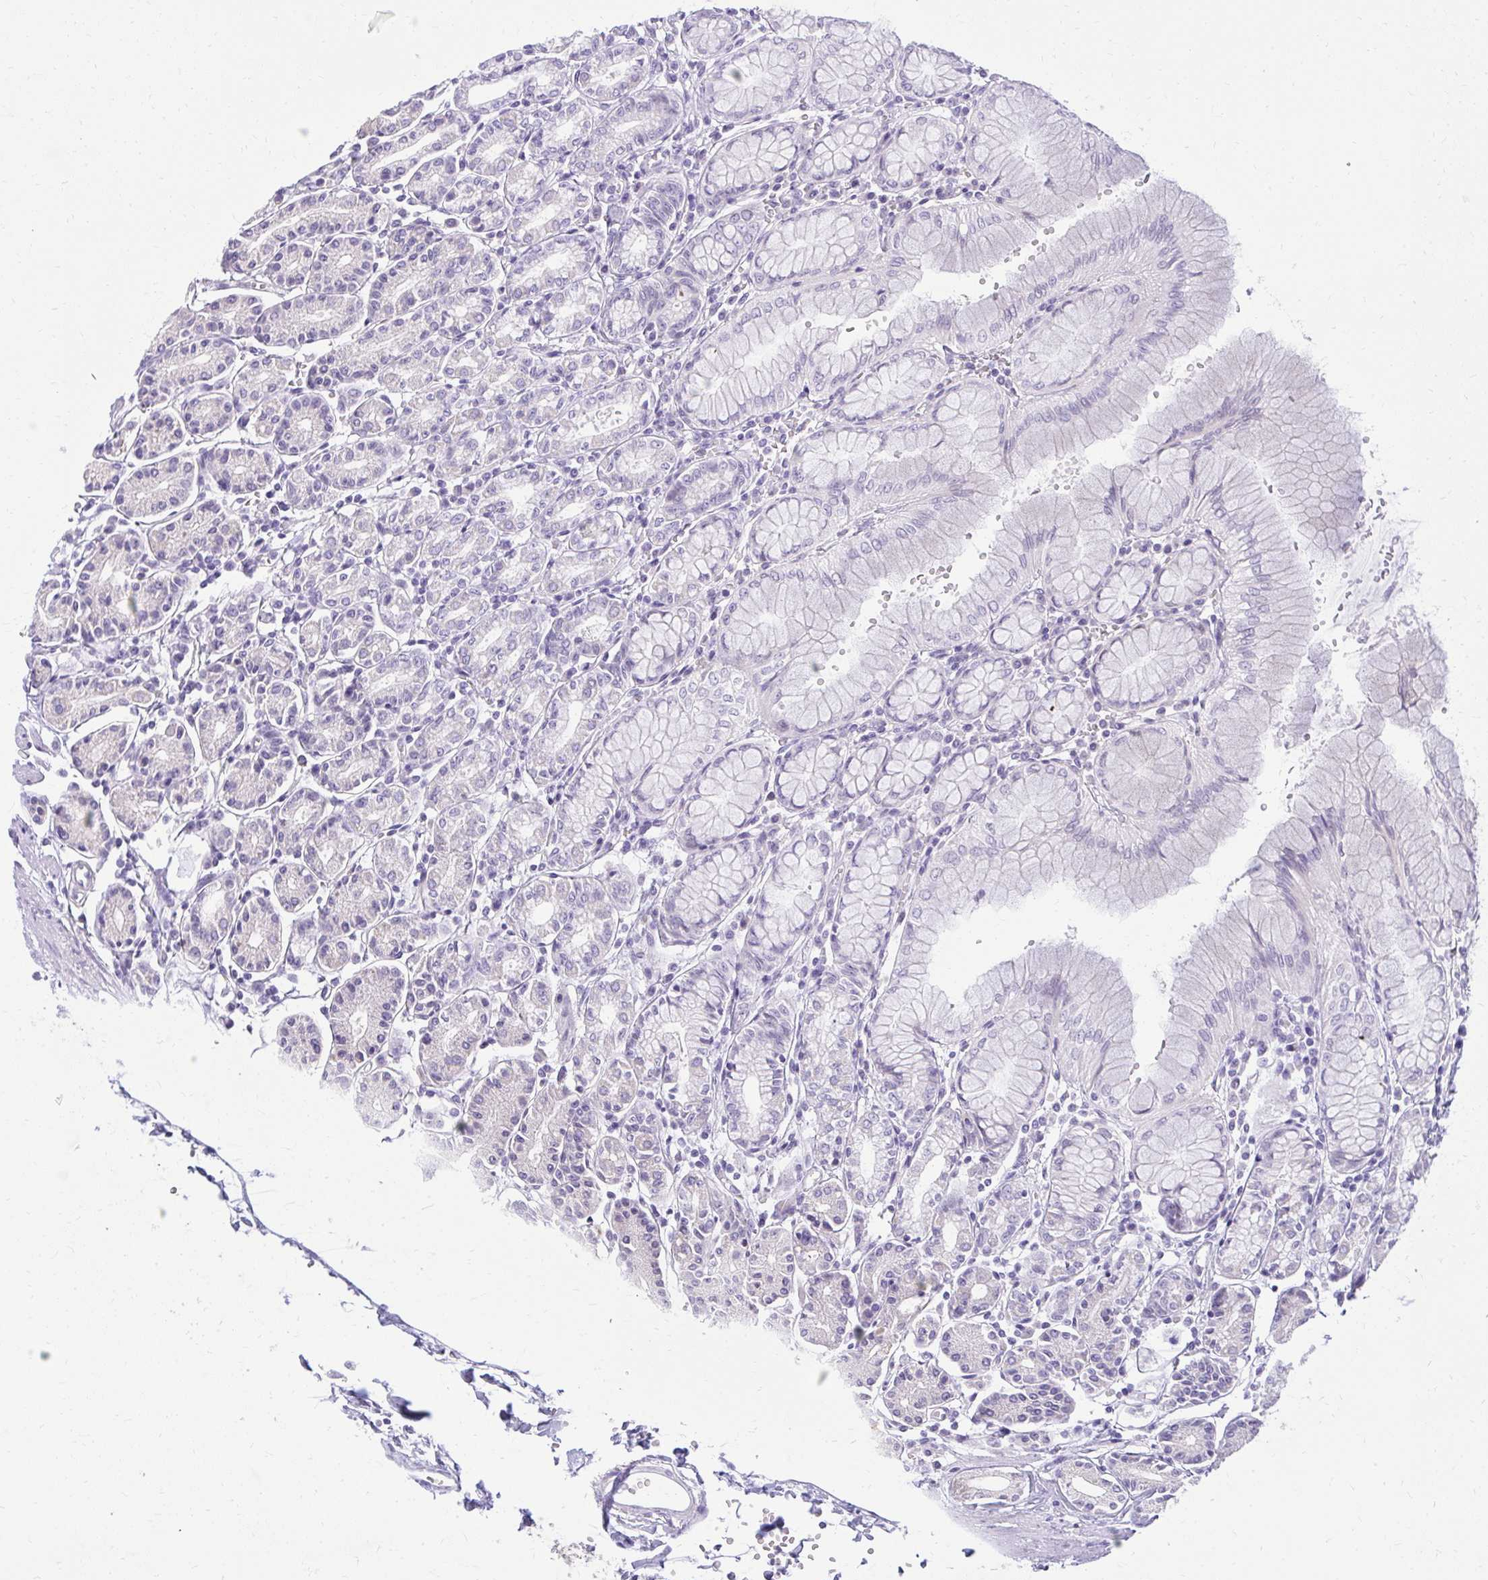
{"staining": {"intensity": "negative", "quantity": "none", "location": "none"}, "tissue": "stomach", "cell_type": "Glandular cells", "image_type": "normal", "snomed": [{"axis": "morphology", "description": "Normal tissue, NOS"}, {"axis": "topography", "description": "Stomach"}], "caption": "Stomach stained for a protein using IHC reveals no expression glandular cells.", "gene": "PRAP1", "patient": {"sex": "female", "age": 62}}